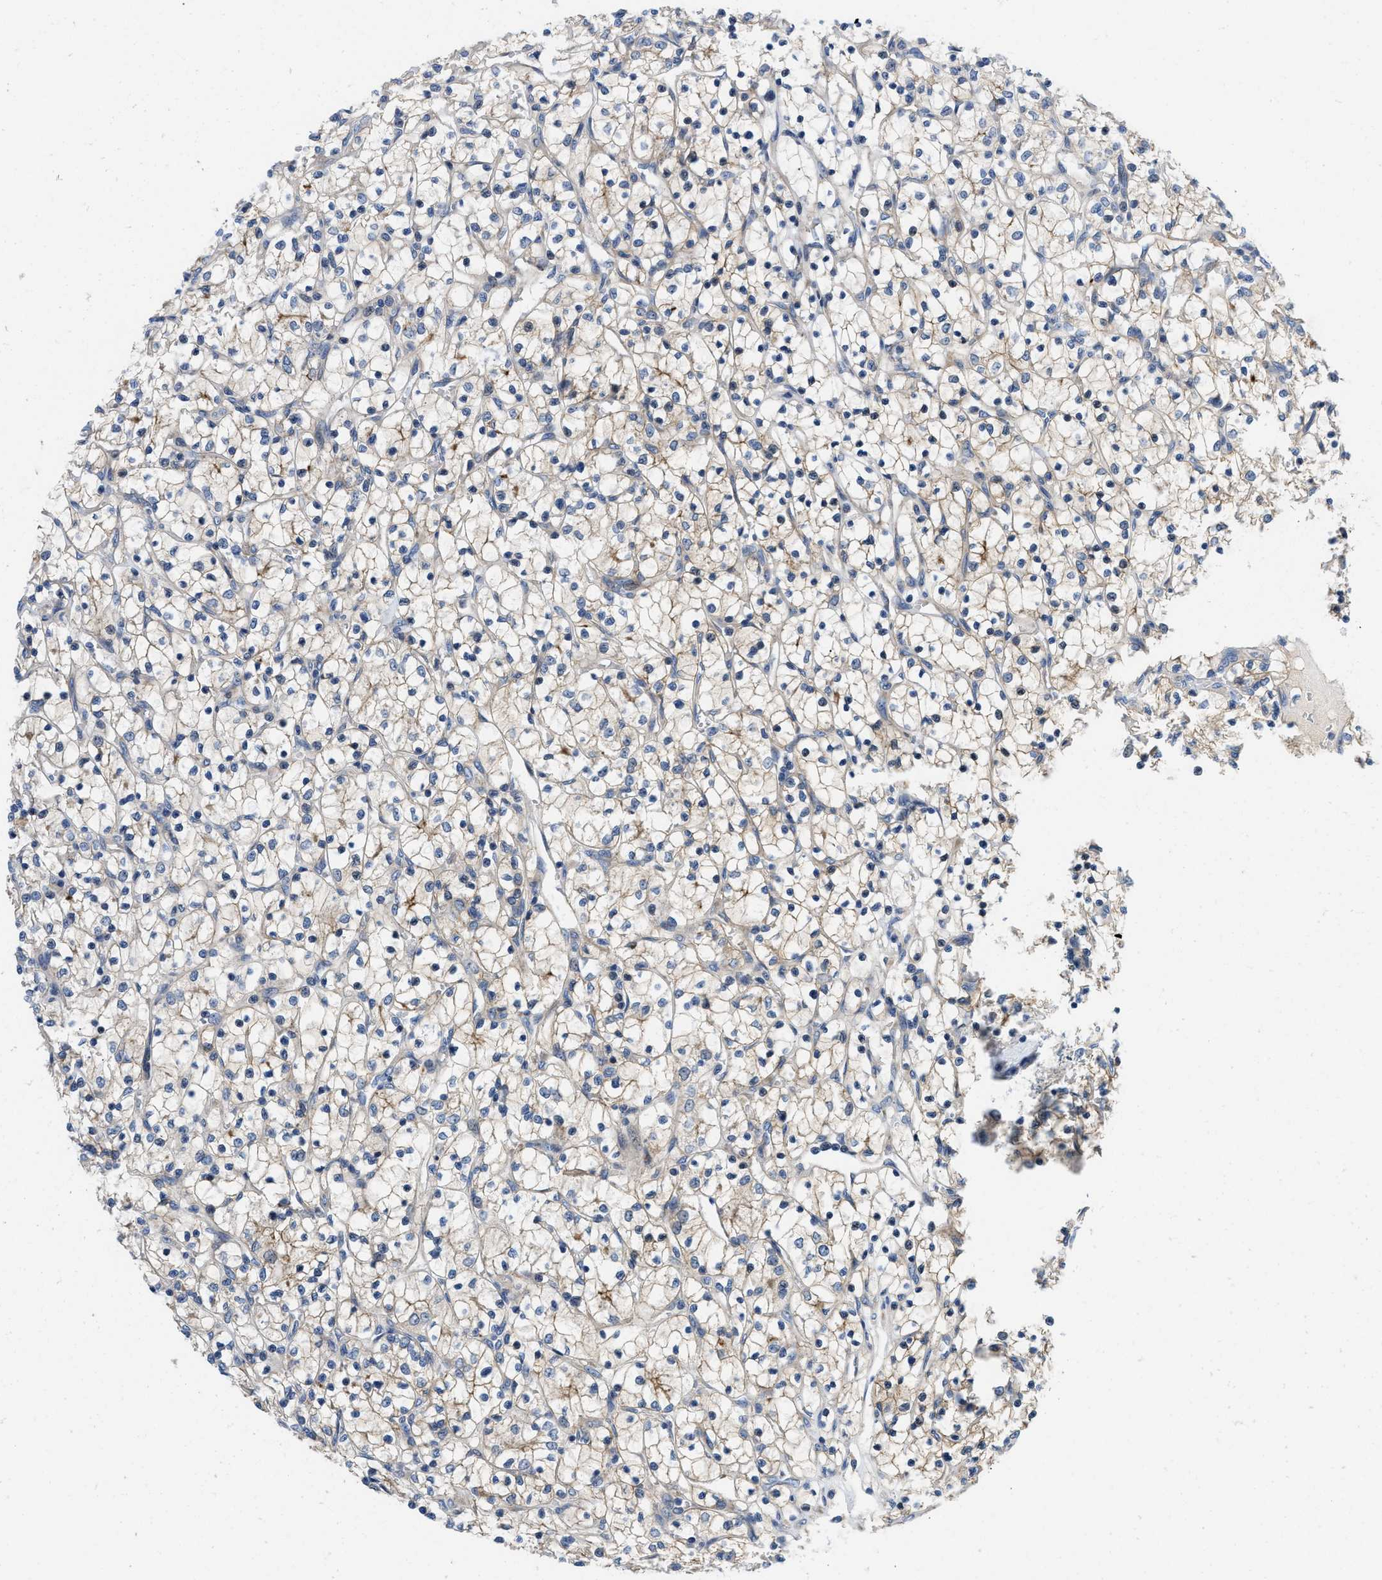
{"staining": {"intensity": "weak", "quantity": "<25%", "location": "cytoplasmic/membranous"}, "tissue": "renal cancer", "cell_type": "Tumor cells", "image_type": "cancer", "snomed": [{"axis": "morphology", "description": "Adenocarcinoma, NOS"}, {"axis": "topography", "description": "Kidney"}], "caption": "The image reveals no significant expression in tumor cells of renal adenocarcinoma.", "gene": "IKBKE", "patient": {"sex": "female", "age": 69}}